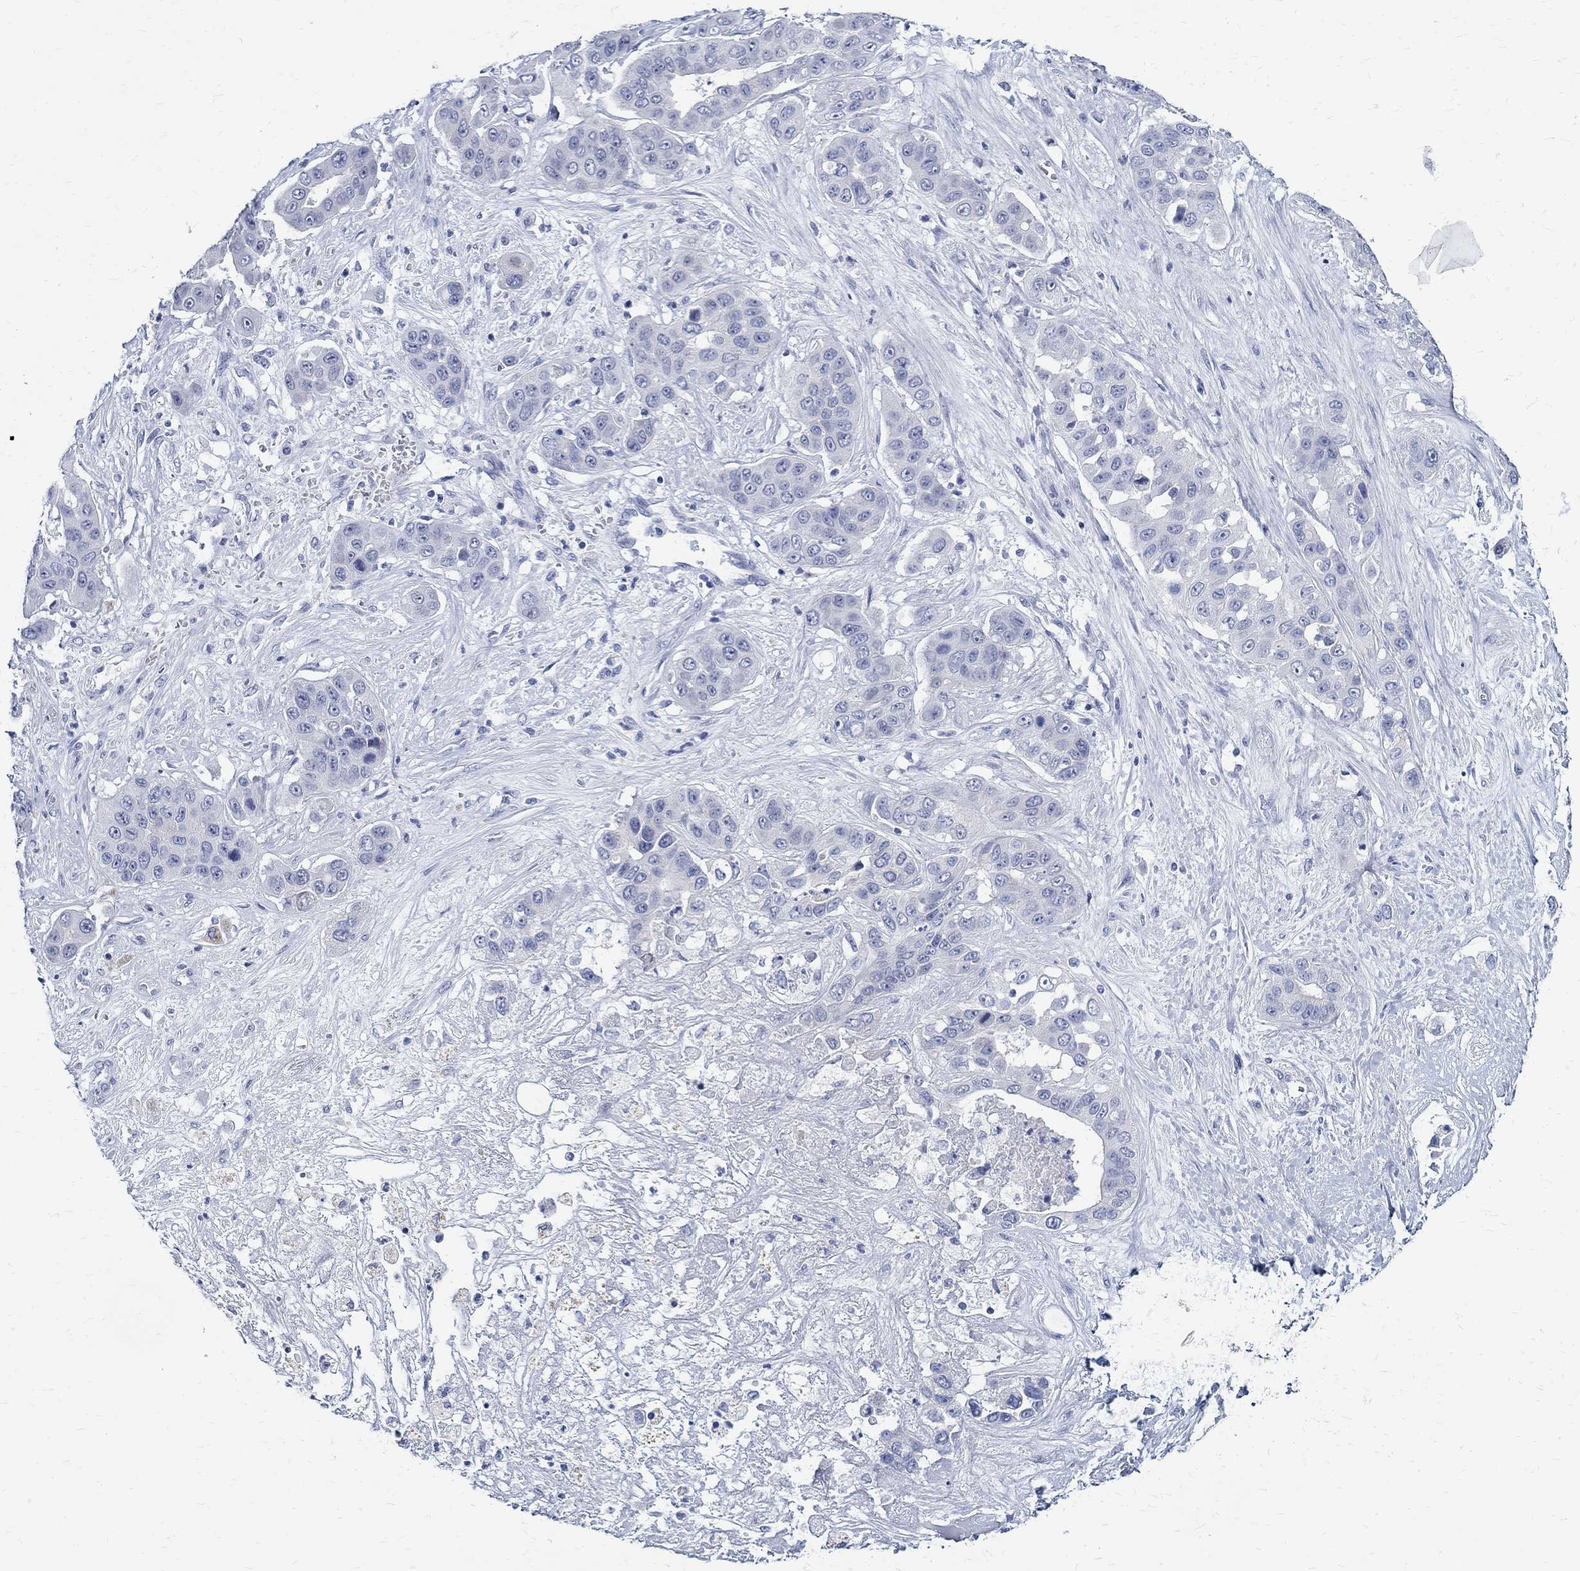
{"staining": {"intensity": "negative", "quantity": "none", "location": "none"}, "tissue": "liver cancer", "cell_type": "Tumor cells", "image_type": "cancer", "snomed": [{"axis": "morphology", "description": "Cholangiocarcinoma"}, {"axis": "topography", "description": "Liver"}], "caption": "Liver cancer (cholangiocarcinoma) stained for a protein using immunohistochemistry shows no staining tumor cells.", "gene": "BSPRY", "patient": {"sex": "female", "age": 52}}